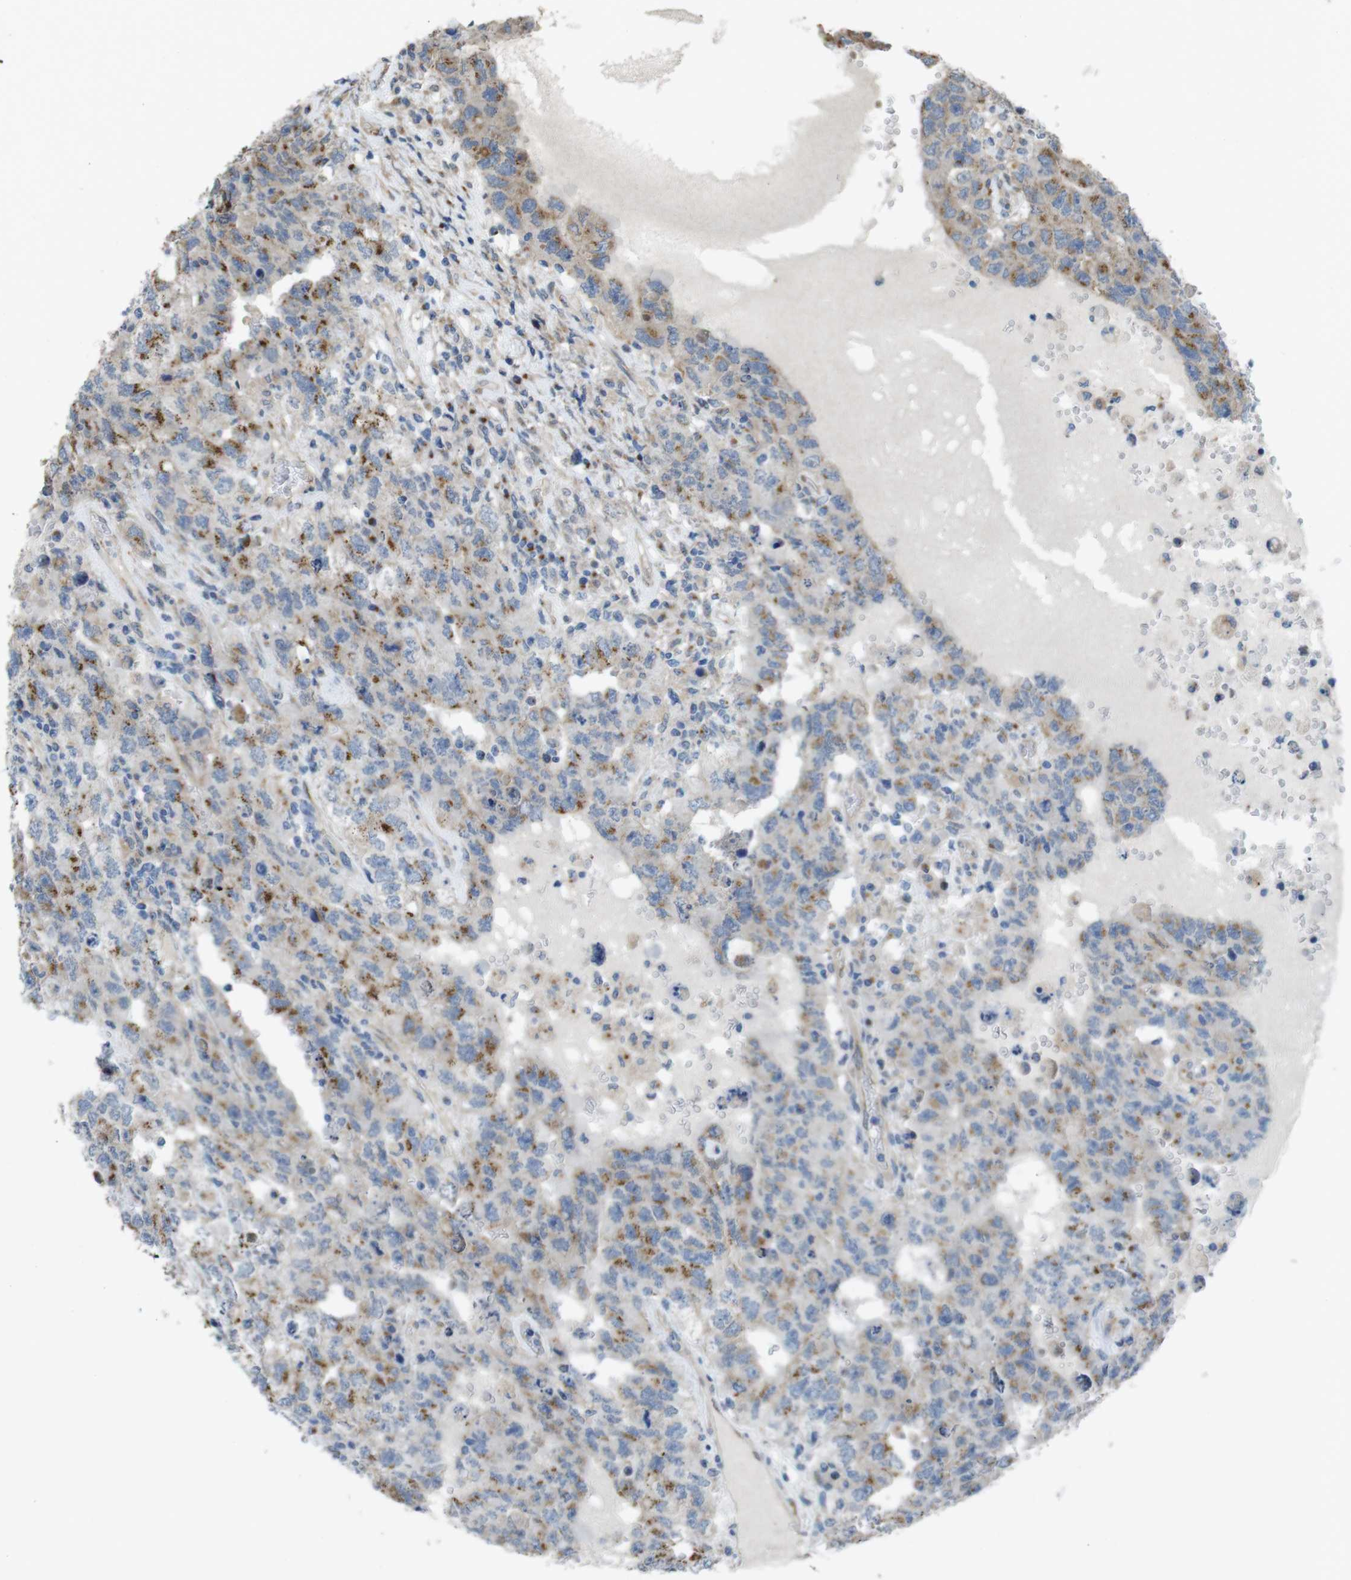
{"staining": {"intensity": "moderate", "quantity": "25%-75%", "location": "cytoplasmic/membranous"}, "tissue": "testis cancer", "cell_type": "Tumor cells", "image_type": "cancer", "snomed": [{"axis": "morphology", "description": "Carcinoma, Embryonal, NOS"}, {"axis": "topography", "description": "Testis"}], "caption": "Immunohistochemistry (IHC) micrograph of embryonal carcinoma (testis) stained for a protein (brown), which displays medium levels of moderate cytoplasmic/membranous positivity in about 25%-75% of tumor cells.", "gene": "RAB6A", "patient": {"sex": "male", "age": 26}}